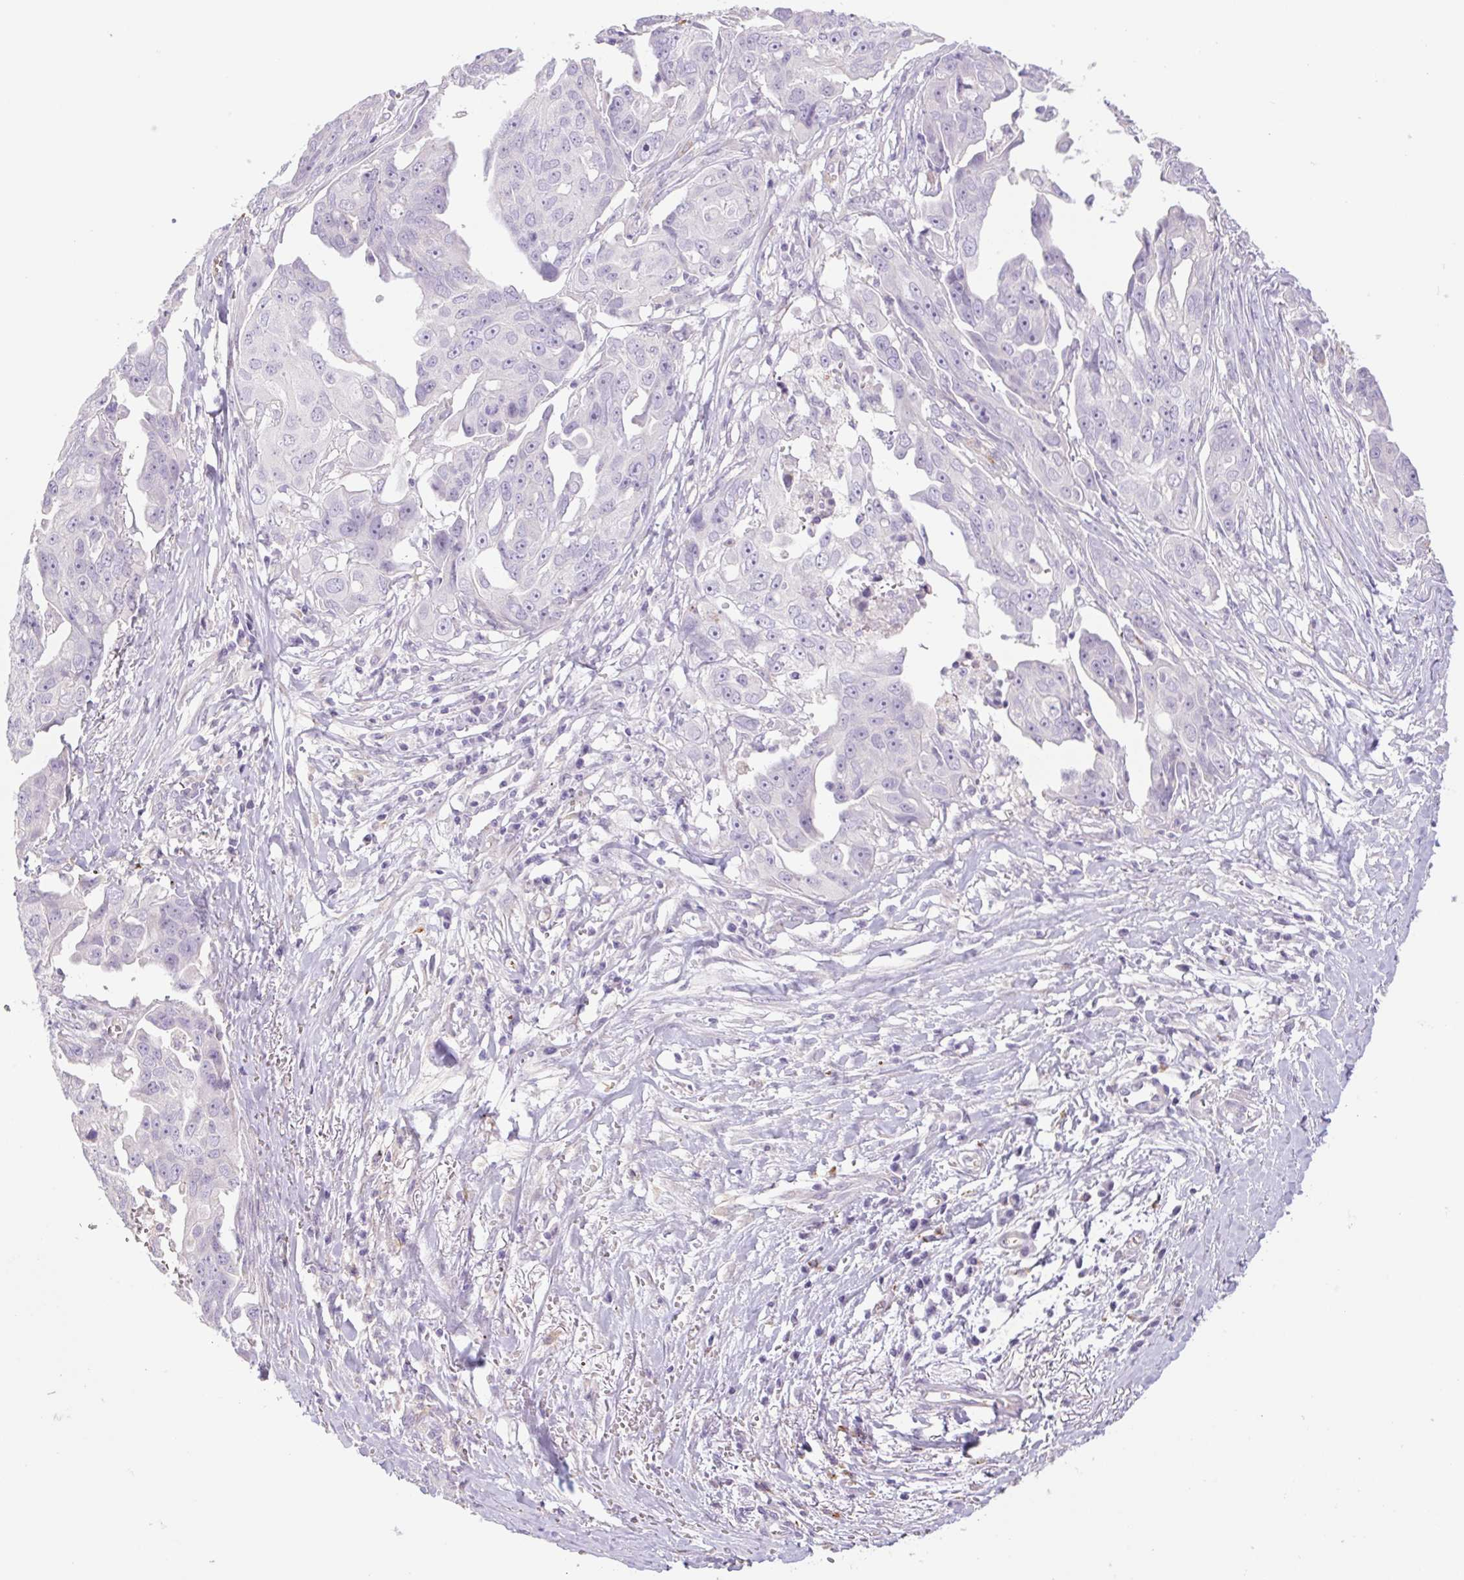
{"staining": {"intensity": "negative", "quantity": "none", "location": "none"}, "tissue": "ovarian cancer", "cell_type": "Tumor cells", "image_type": "cancer", "snomed": [{"axis": "morphology", "description": "Carcinoma, endometroid"}, {"axis": "topography", "description": "Ovary"}], "caption": "There is no significant staining in tumor cells of ovarian cancer (endometroid carcinoma).", "gene": "IGFL3", "patient": {"sex": "female", "age": 70}}